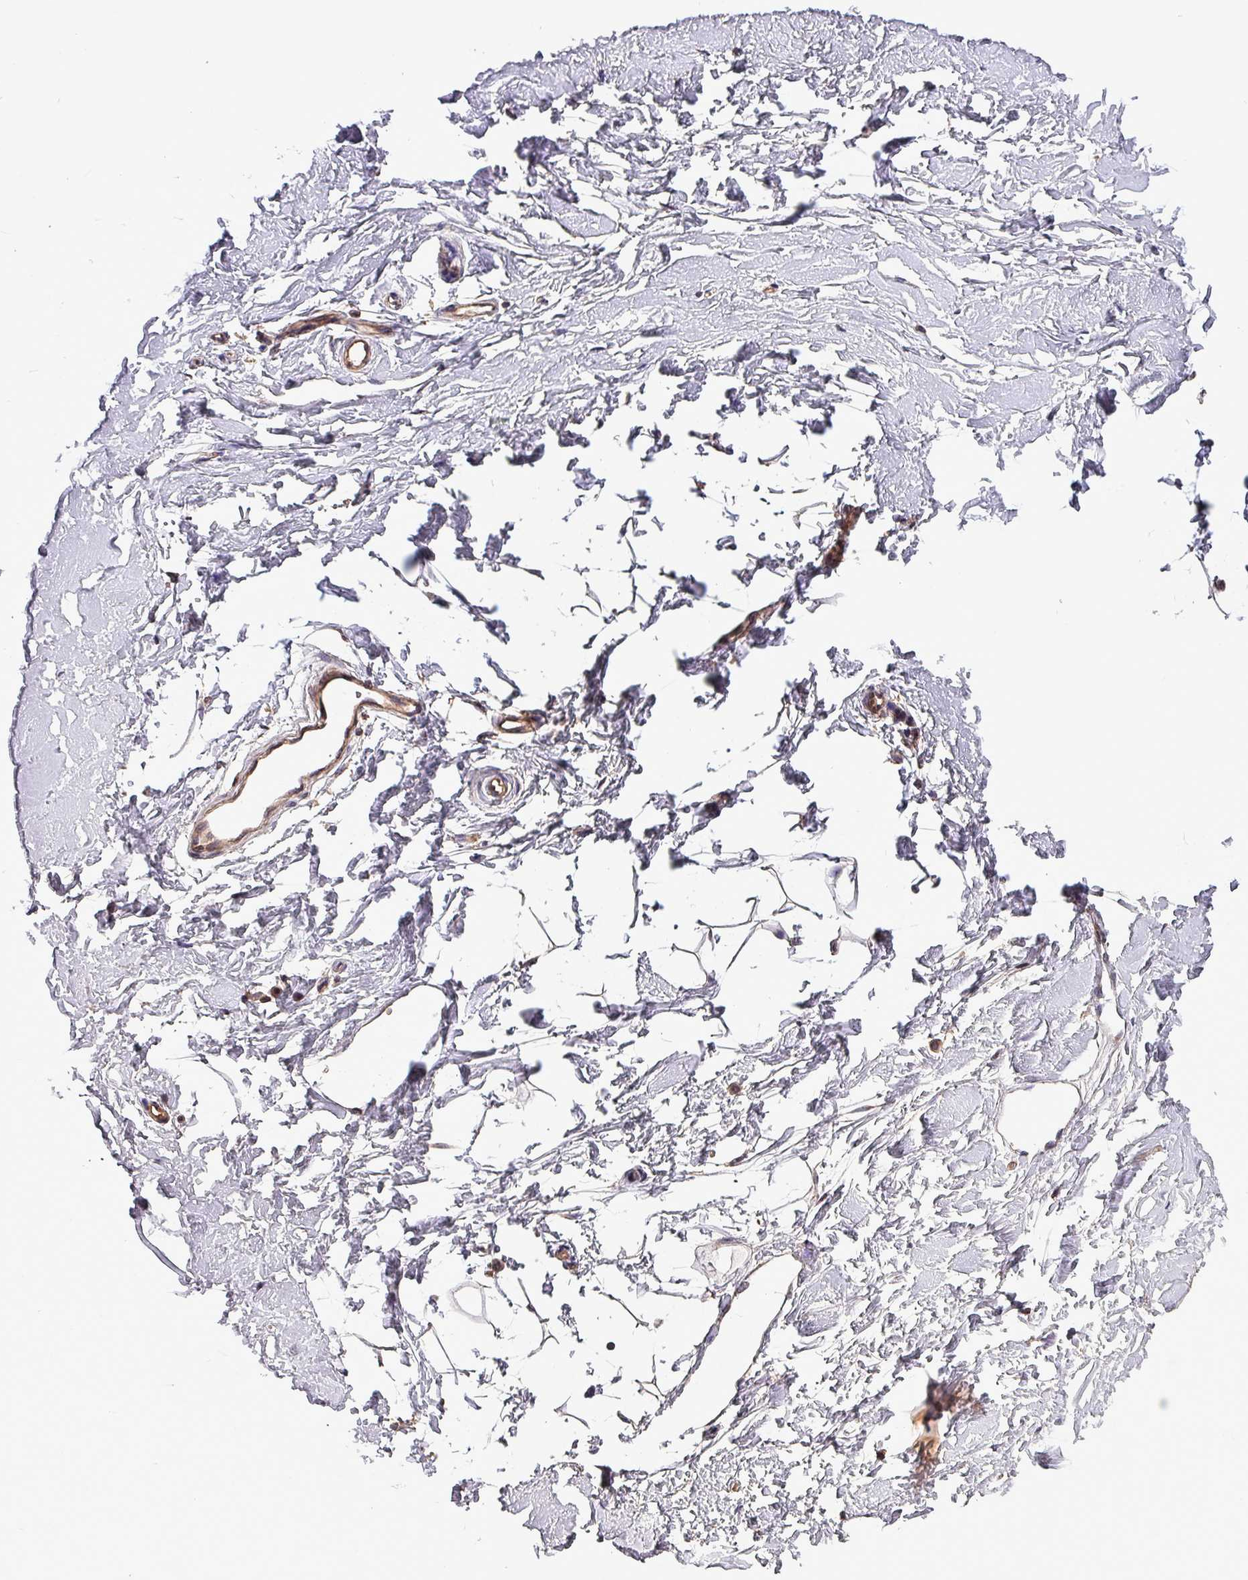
{"staining": {"intensity": "weak", "quantity": "25%-75%", "location": "cytoplasmic/membranous"}, "tissue": "breast", "cell_type": "Adipocytes", "image_type": "normal", "snomed": [{"axis": "morphology", "description": "Normal tissue, NOS"}, {"axis": "topography", "description": "Breast"}], "caption": "Adipocytes display weak cytoplasmic/membranous positivity in about 25%-75% of cells in benign breast.", "gene": "PAFAH1B2", "patient": {"sex": "female", "age": 23}}